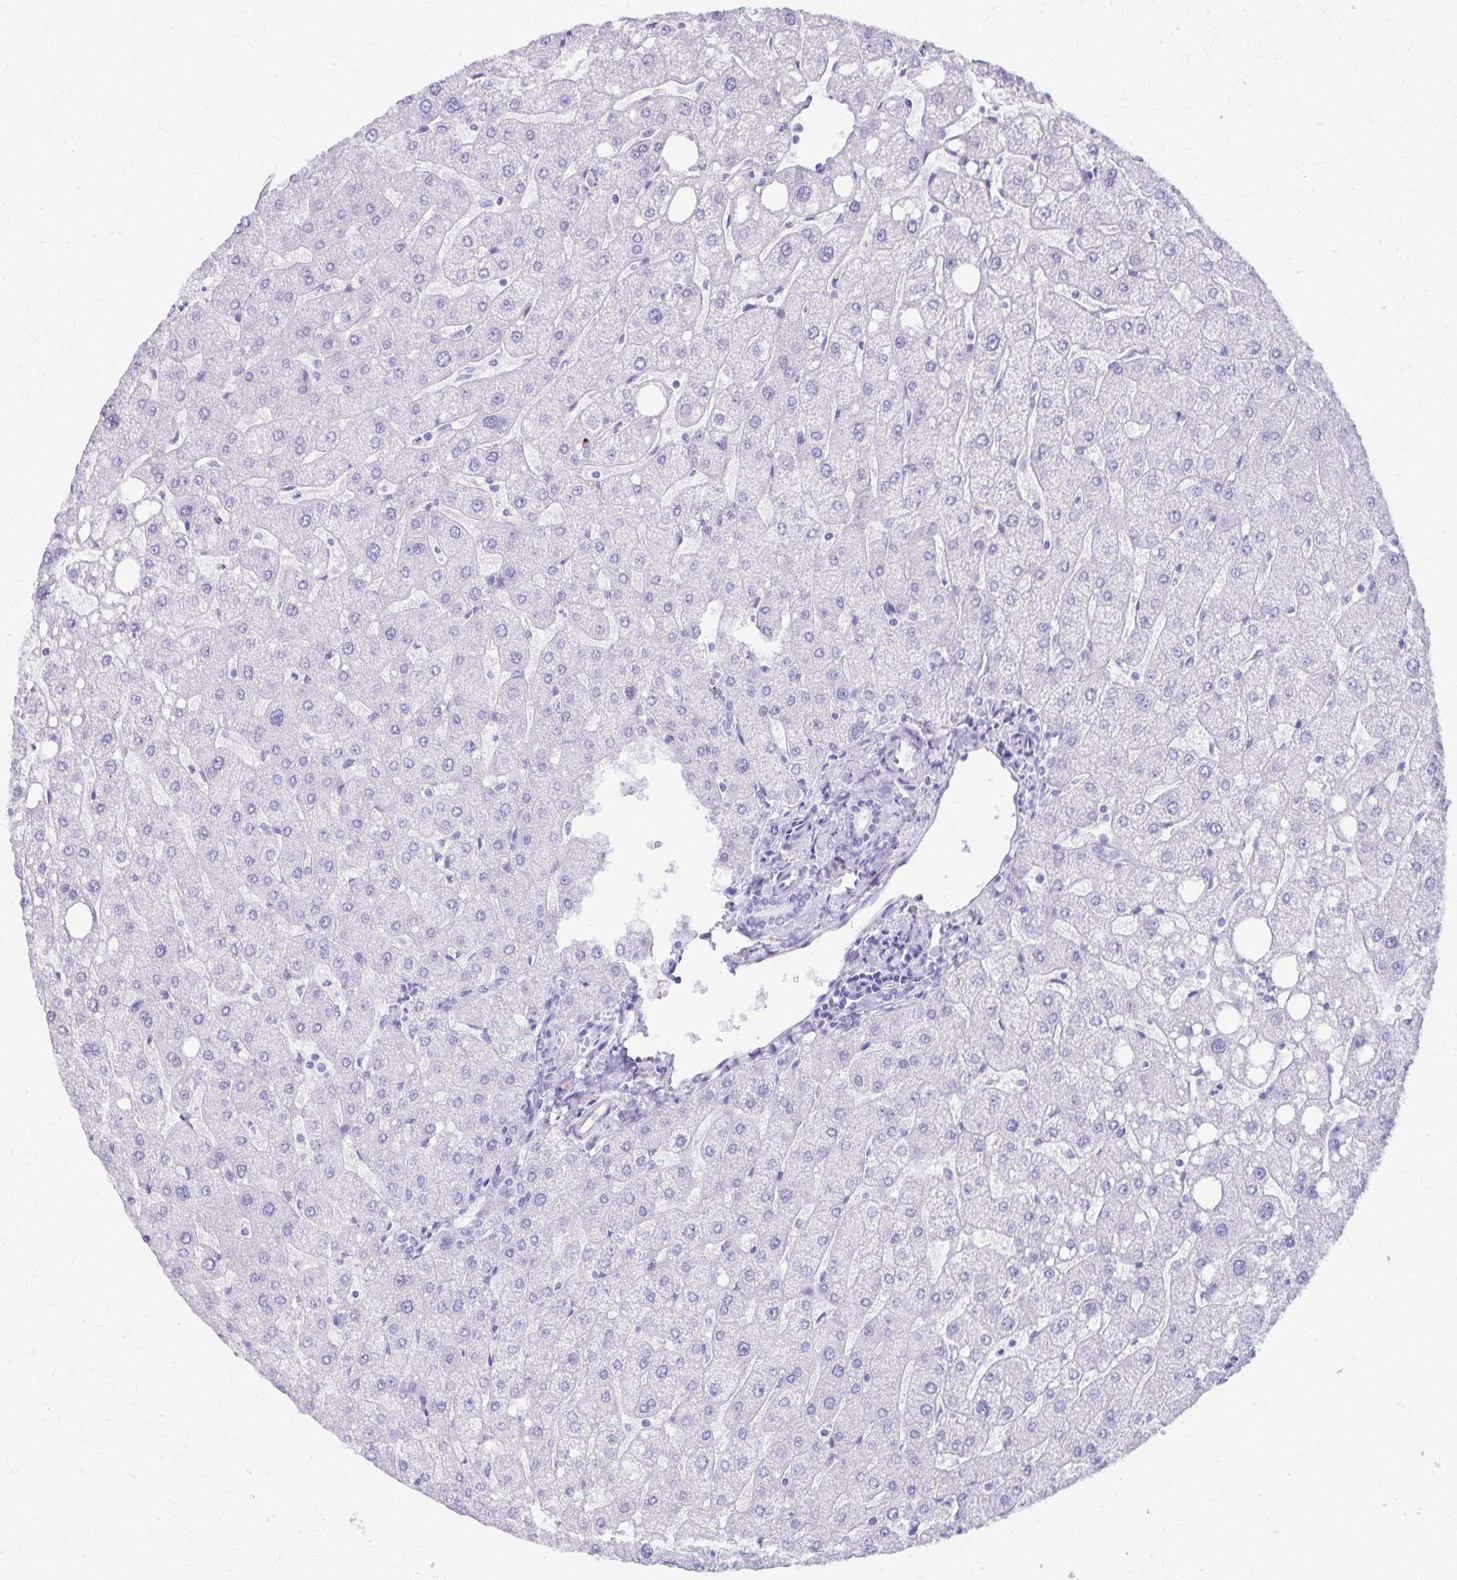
{"staining": {"intensity": "negative", "quantity": "none", "location": "none"}, "tissue": "liver", "cell_type": "Cholangiocytes", "image_type": "normal", "snomed": [{"axis": "morphology", "description": "Normal tissue, NOS"}, {"axis": "topography", "description": "Liver"}], "caption": "An immunohistochemistry (IHC) photomicrograph of benign liver is shown. There is no staining in cholangiocytes of liver.", "gene": "DEFA5", "patient": {"sex": "male", "age": 67}}